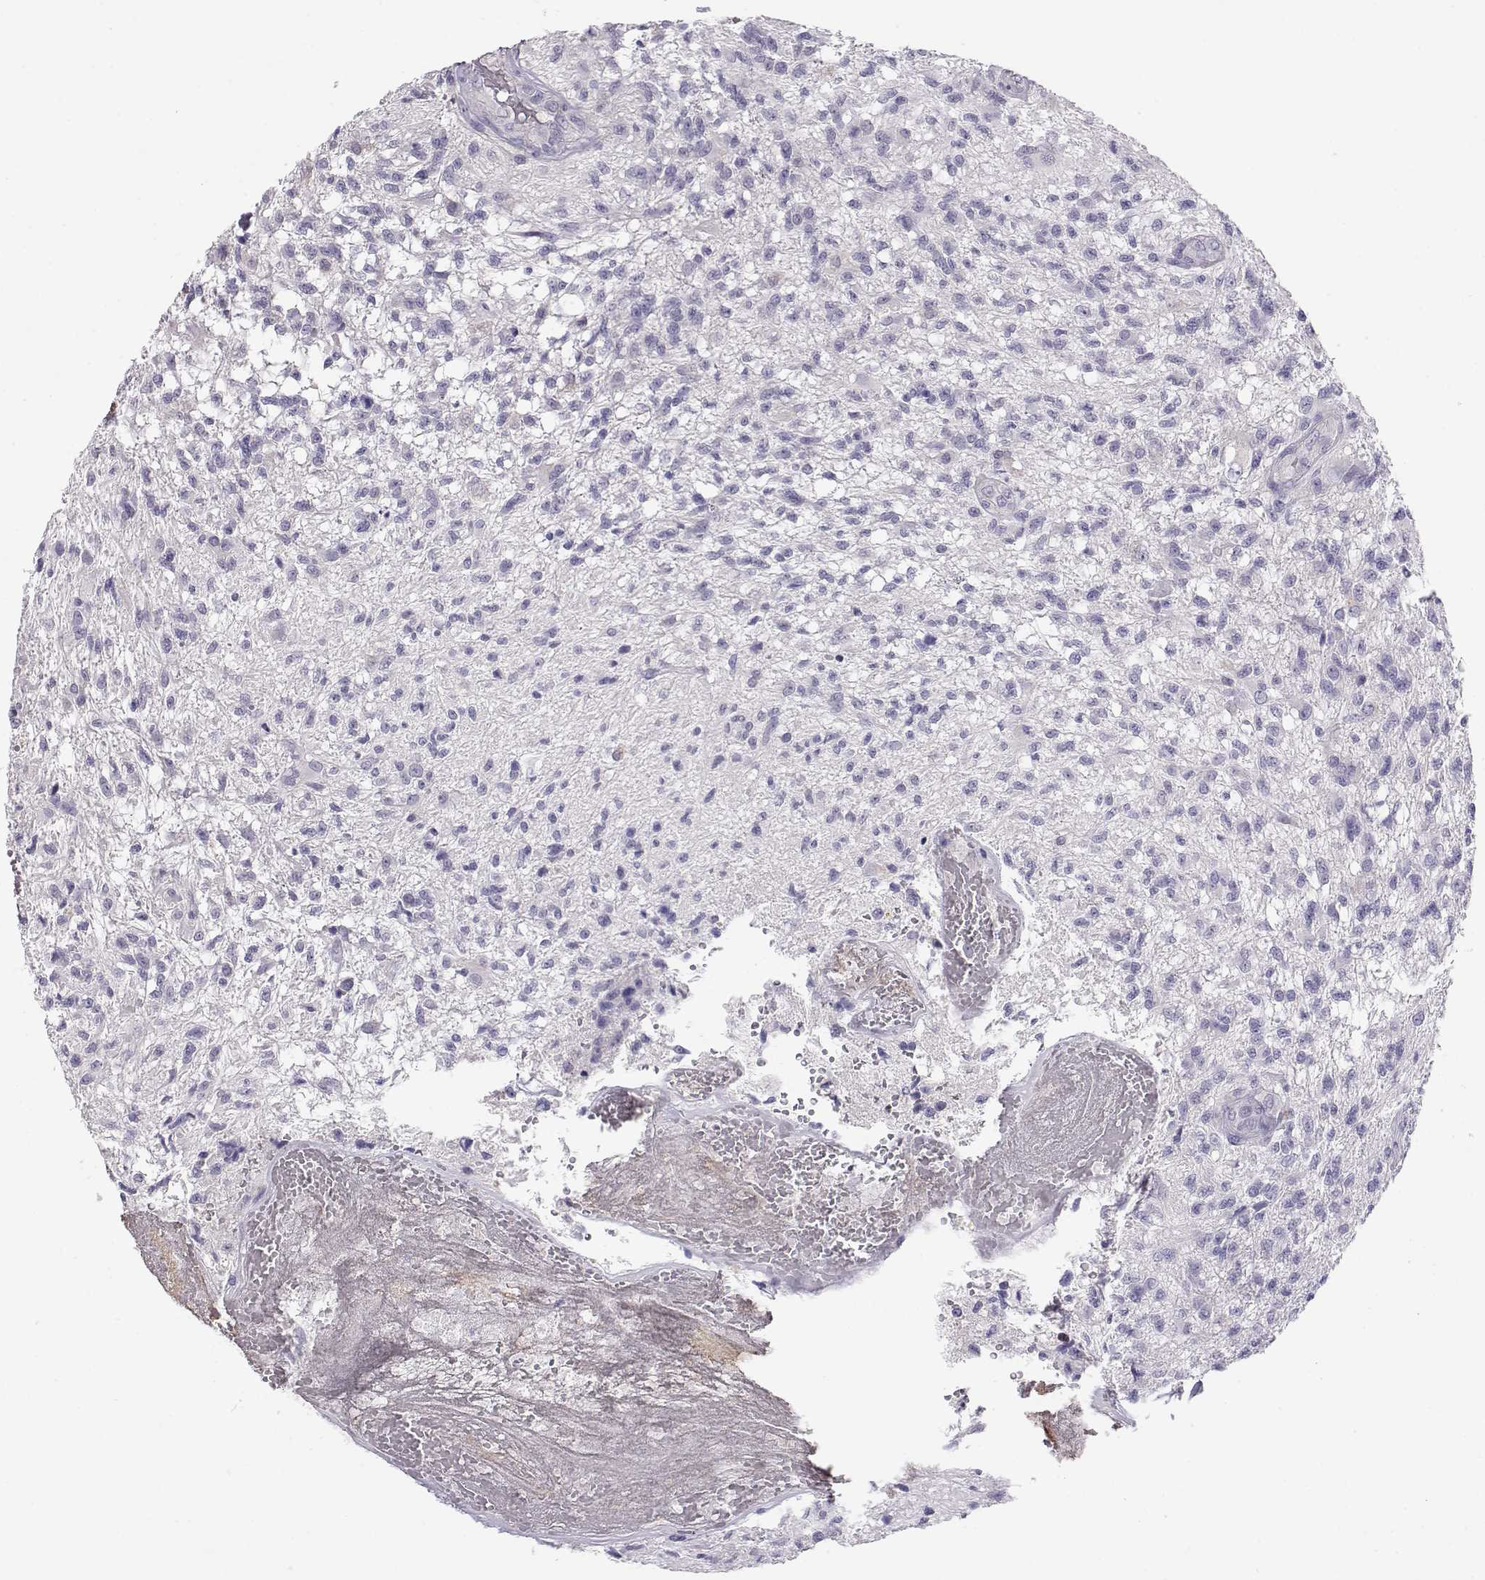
{"staining": {"intensity": "negative", "quantity": "none", "location": "none"}, "tissue": "glioma", "cell_type": "Tumor cells", "image_type": "cancer", "snomed": [{"axis": "morphology", "description": "Glioma, malignant, High grade"}, {"axis": "topography", "description": "Brain"}], "caption": "DAB (3,3'-diaminobenzidine) immunohistochemical staining of high-grade glioma (malignant) exhibits no significant positivity in tumor cells.", "gene": "ENDOU", "patient": {"sex": "male", "age": 56}}